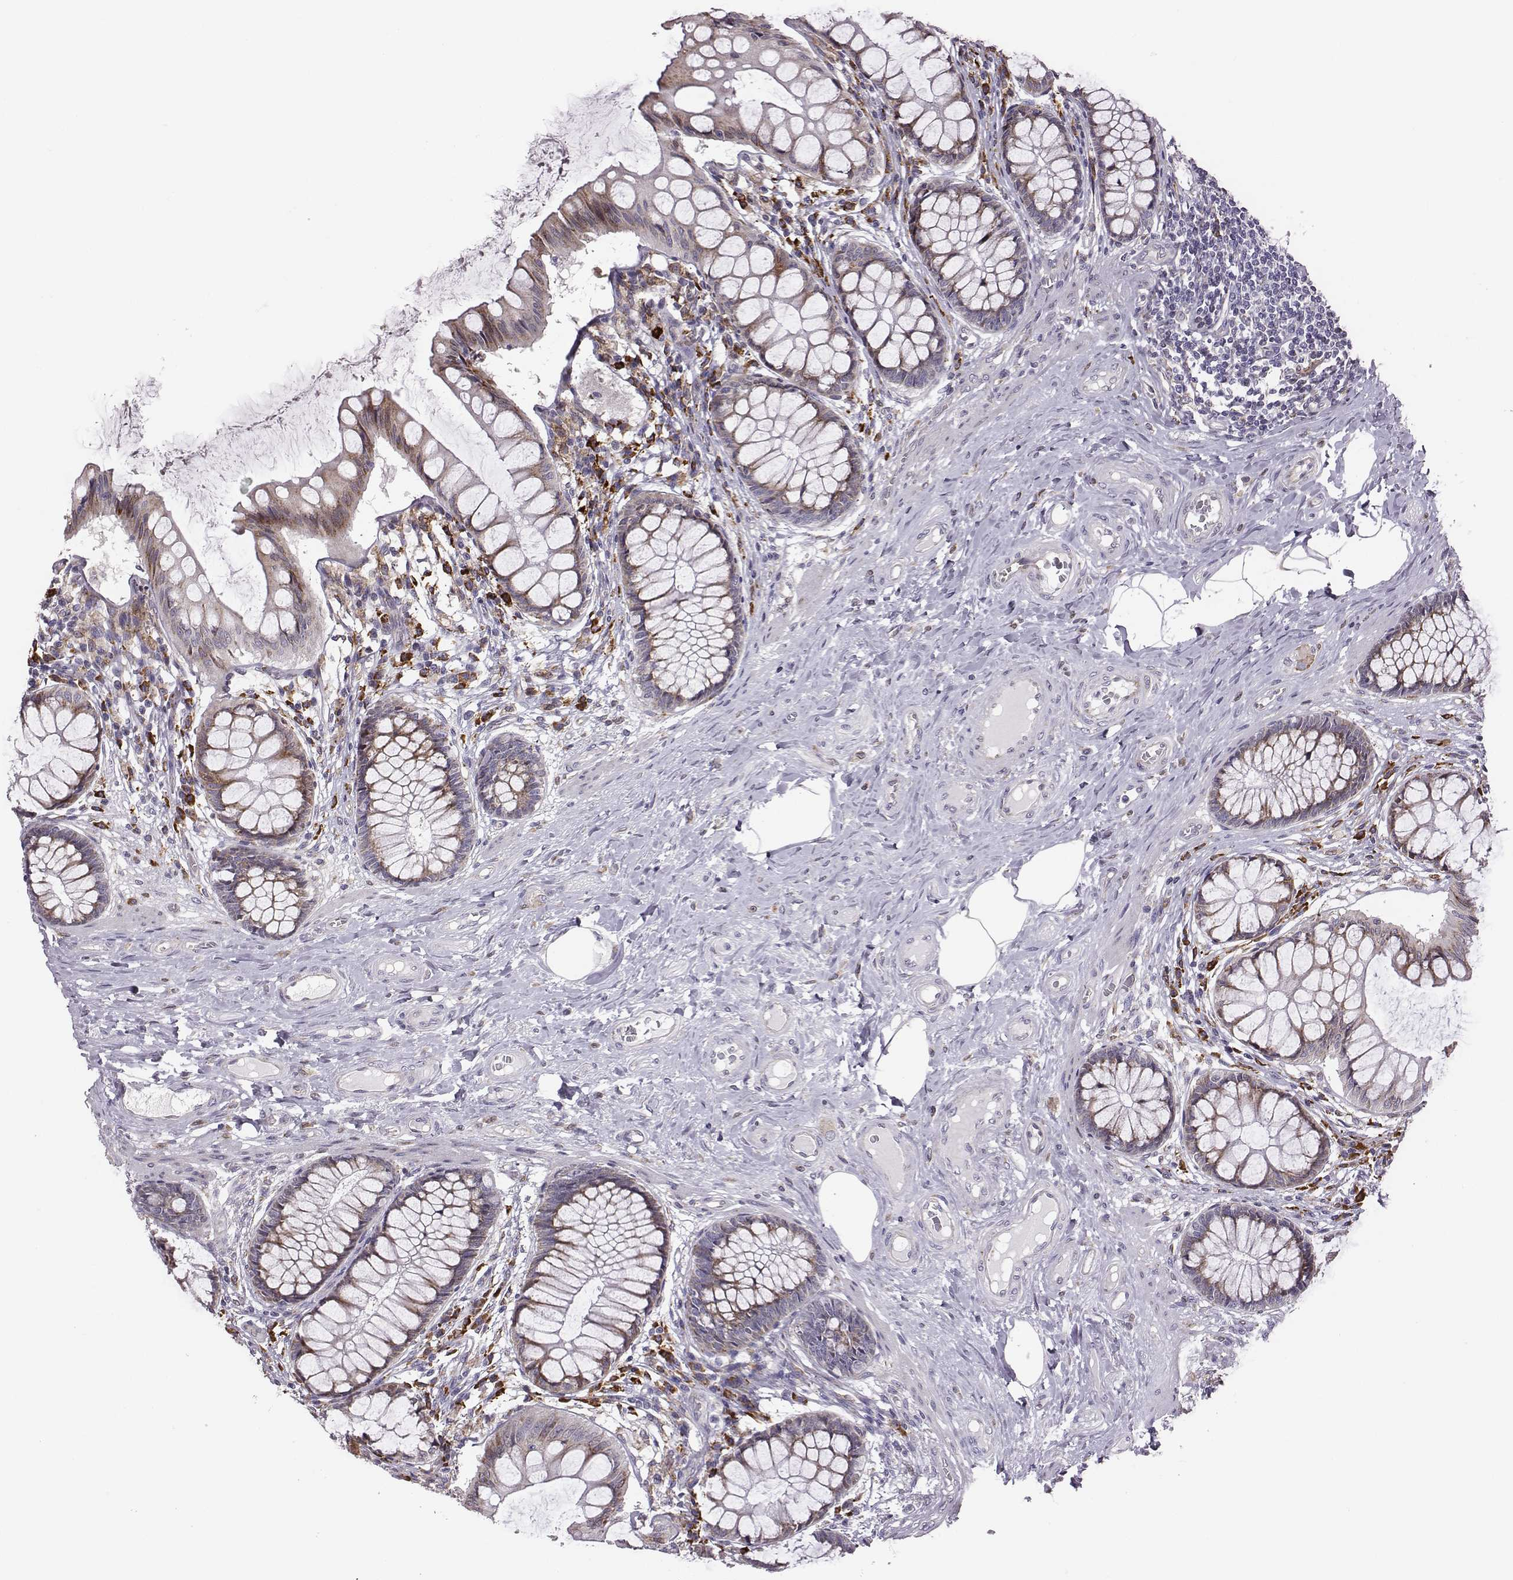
{"staining": {"intensity": "weak", "quantity": ">75%", "location": "cytoplasmic/membranous"}, "tissue": "colon", "cell_type": "Endothelial cells", "image_type": "normal", "snomed": [{"axis": "morphology", "description": "Normal tissue, NOS"}, {"axis": "topography", "description": "Colon"}], "caption": "This histopathology image displays IHC staining of normal colon, with low weak cytoplasmic/membranous staining in approximately >75% of endothelial cells.", "gene": "SELENOI", "patient": {"sex": "female", "age": 65}}